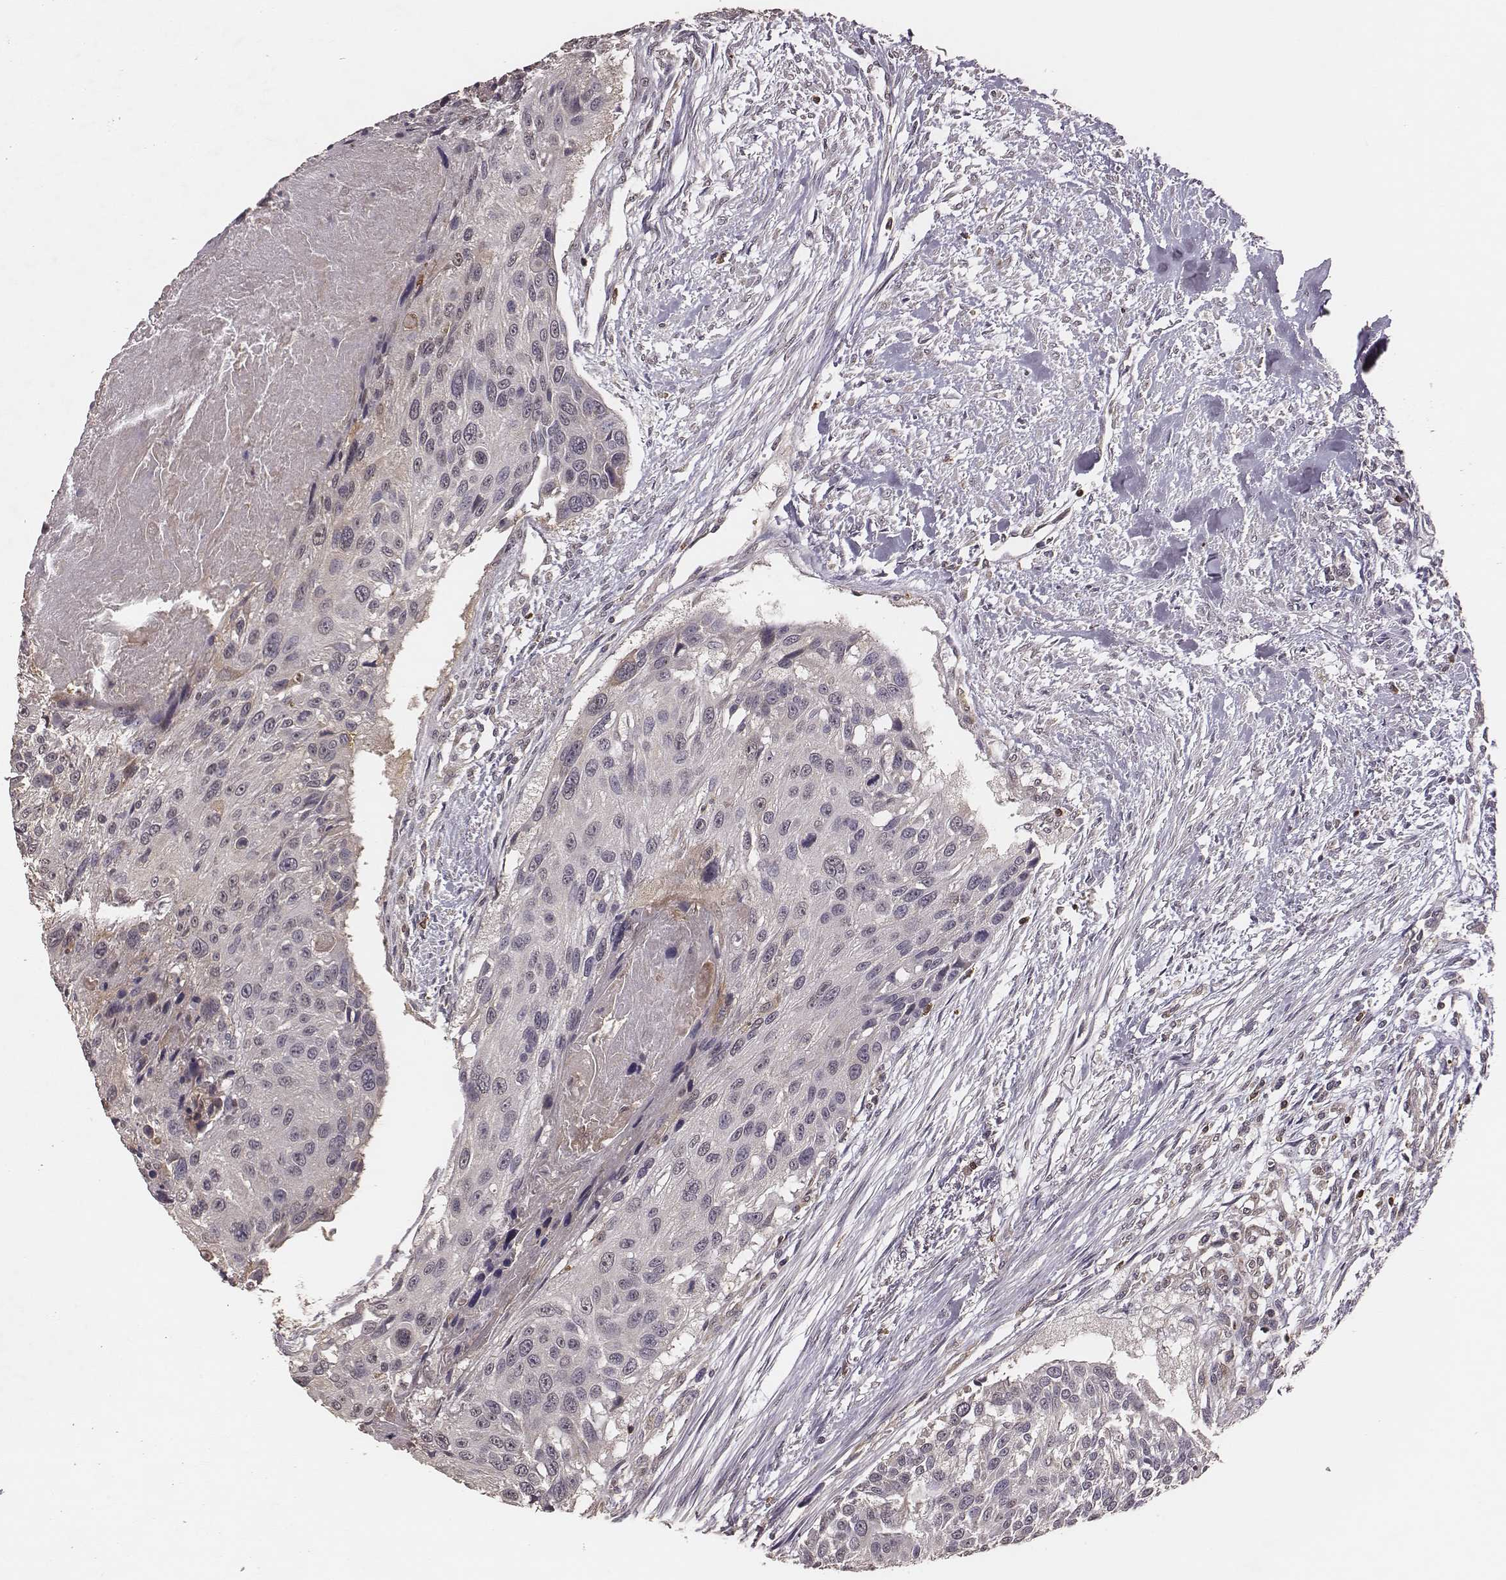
{"staining": {"intensity": "negative", "quantity": "none", "location": "none"}, "tissue": "urothelial cancer", "cell_type": "Tumor cells", "image_type": "cancer", "snomed": [{"axis": "morphology", "description": "Urothelial carcinoma, NOS"}, {"axis": "topography", "description": "Urinary bladder"}], "caption": "A high-resolution photomicrograph shows IHC staining of transitional cell carcinoma, which demonstrates no significant positivity in tumor cells. (Brightfield microscopy of DAB (3,3'-diaminobenzidine) IHC at high magnification).", "gene": "PILRA", "patient": {"sex": "male", "age": 55}}